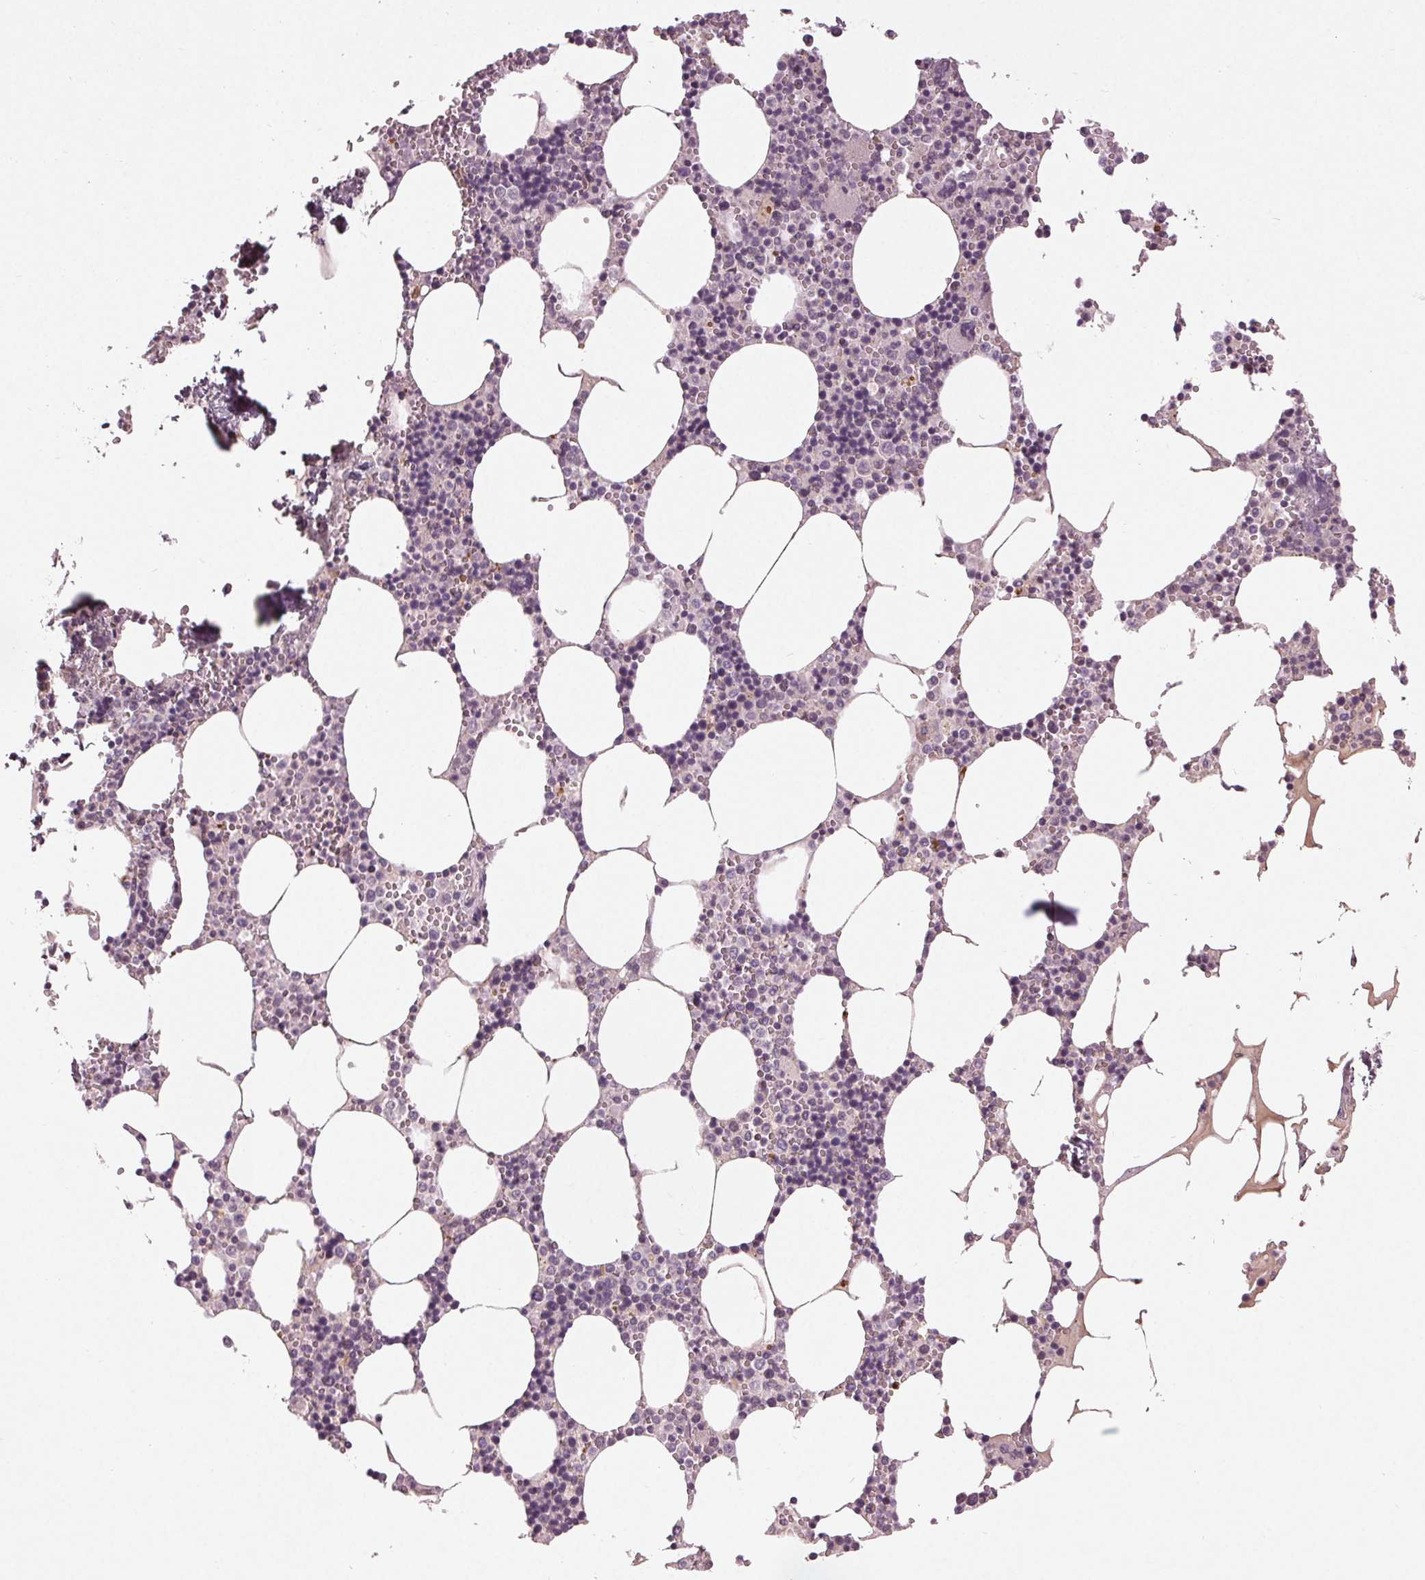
{"staining": {"intensity": "negative", "quantity": "none", "location": "none"}, "tissue": "bone marrow", "cell_type": "Hematopoietic cells", "image_type": "normal", "snomed": [{"axis": "morphology", "description": "Normal tissue, NOS"}, {"axis": "topography", "description": "Bone marrow"}], "caption": "This histopathology image is of normal bone marrow stained with immunohistochemistry (IHC) to label a protein in brown with the nuclei are counter-stained blue. There is no staining in hematopoietic cells. (DAB IHC, high magnification).", "gene": "ZNF605", "patient": {"sex": "male", "age": 54}}